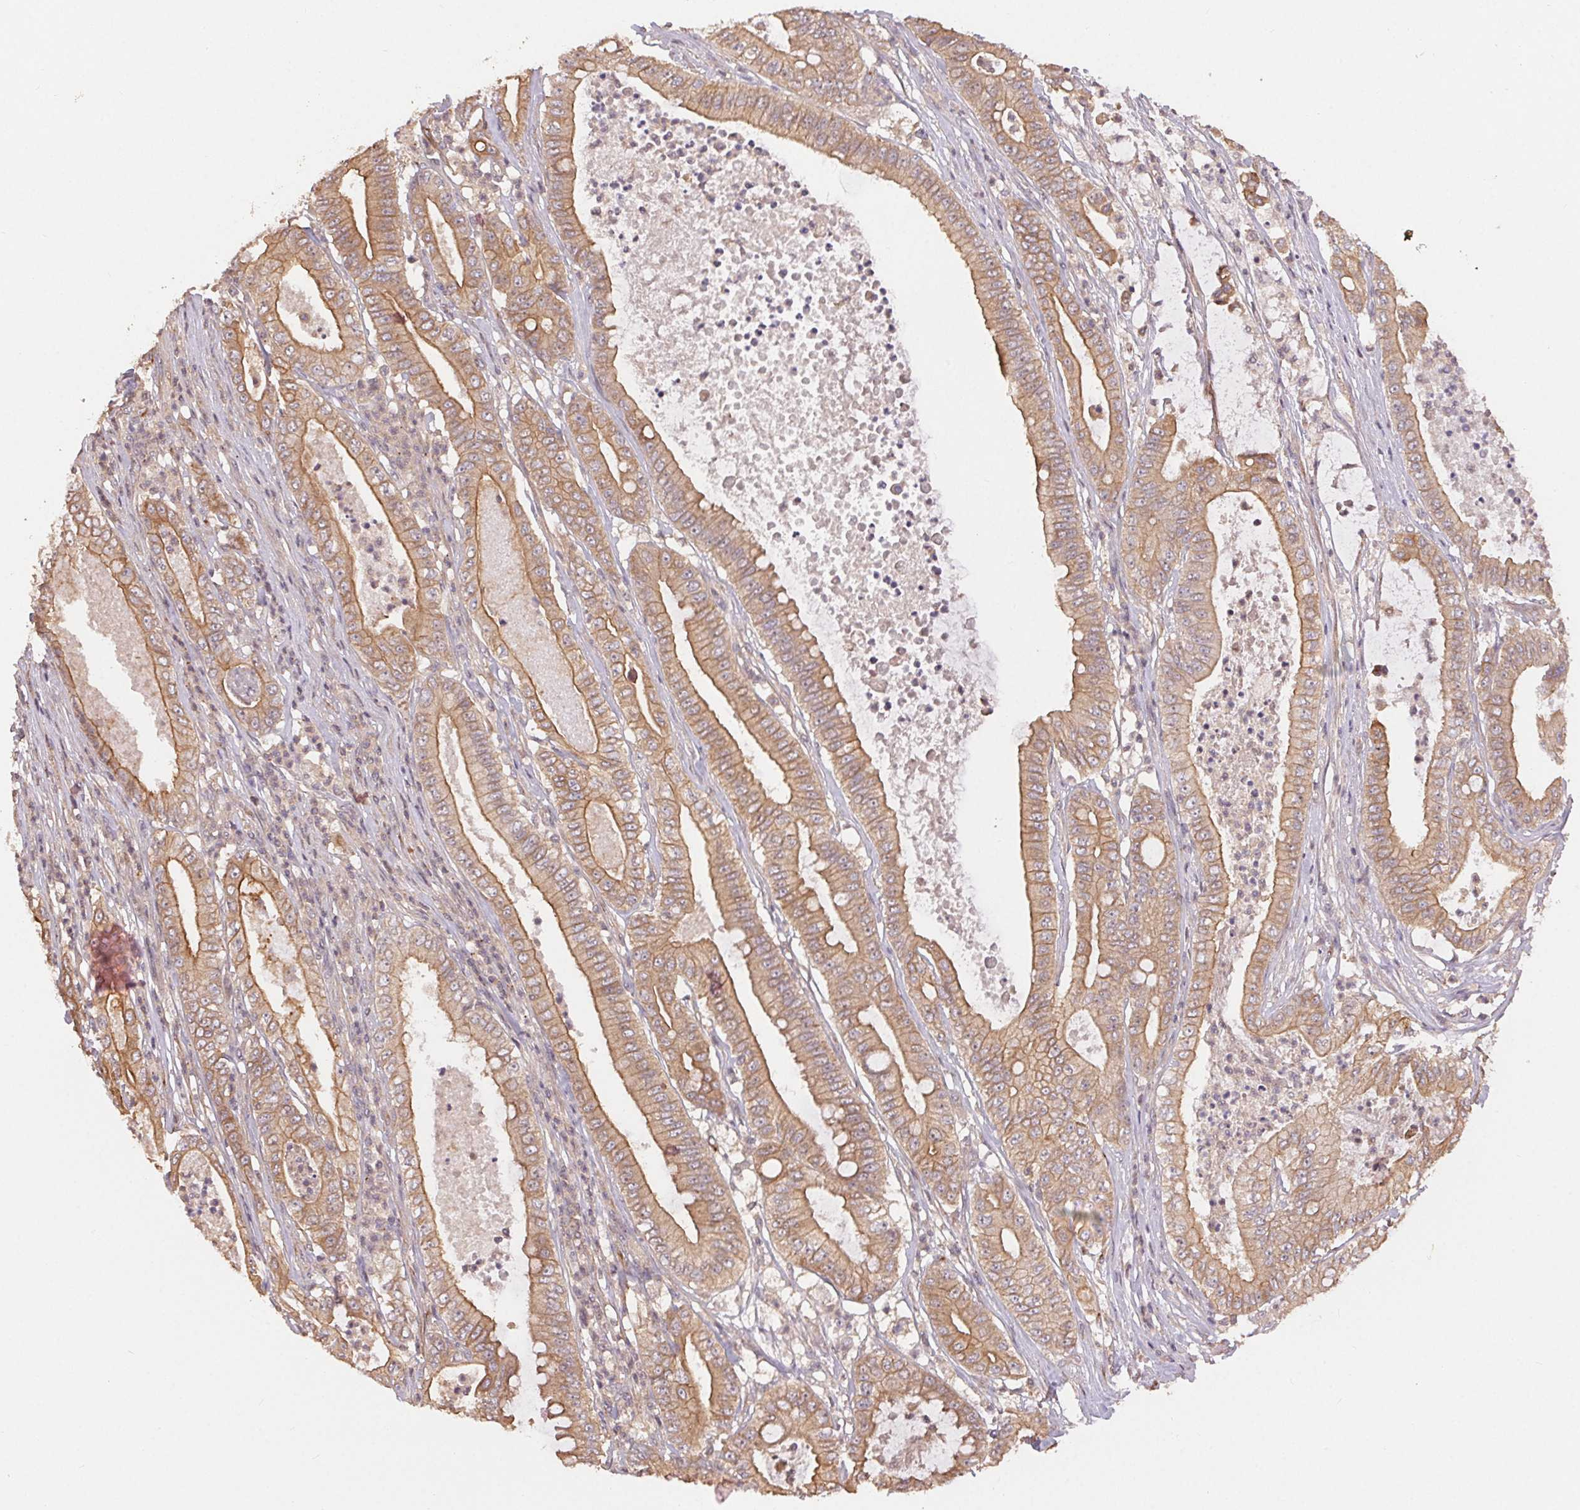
{"staining": {"intensity": "moderate", "quantity": ">75%", "location": "cytoplasmic/membranous"}, "tissue": "pancreatic cancer", "cell_type": "Tumor cells", "image_type": "cancer", "snomed": [{"axis": "morphology", "description": "Adenocarcinoma, NOS"}, {"axis": "topography", "description": "Pancreas"}], "caption": "This is a photomicrograph of IHC staining of pancreatic cancer, which shows moderate expression in the cytoplasmic/membranous of tumor cells.", "gene": "MAPKAPK2", "patient": {"sex": "male", "age": 71}}